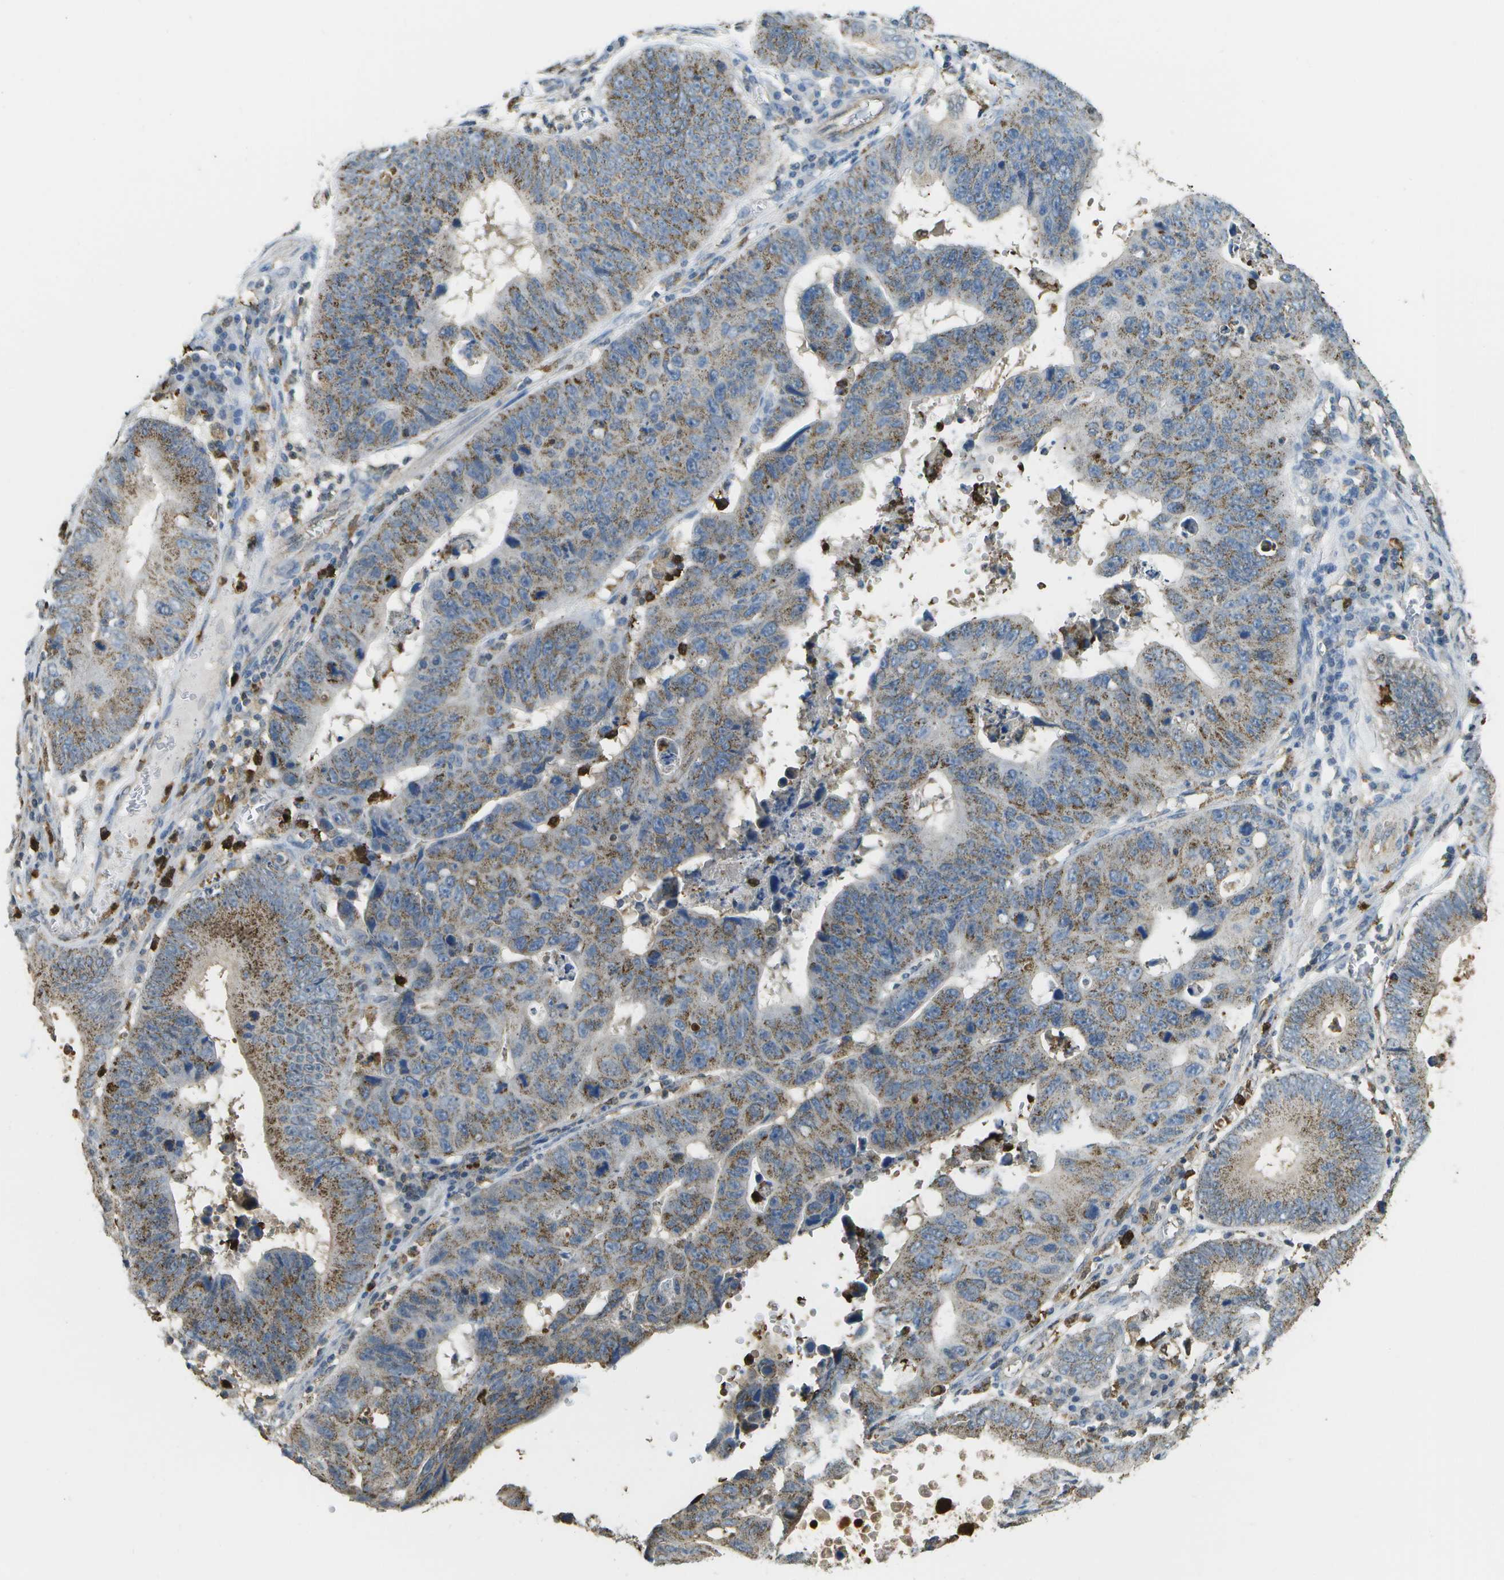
{"staining": {"intensity": "moderate", "quantity": "25%-75%", "location": "cytoplasmic/membranous"}, "tissue": "stomach cancer", "cell_type": "Tumor cells", "image_type": "cancer", "snomed": [{"axis": "morphology", "description": "Adenocarcinoma, NOS"}, {"axis": "topography", "description": "Stomach"}], "caption": "Brown immunohistochemical staining in stomach cancer (adenocarcinoma) exhibits moderate cytoplasmic/membranous staining in about 25%-75% of tumor cells.", "gene": "CACHD1", "patient": {"sex": "male", "age": 59}}